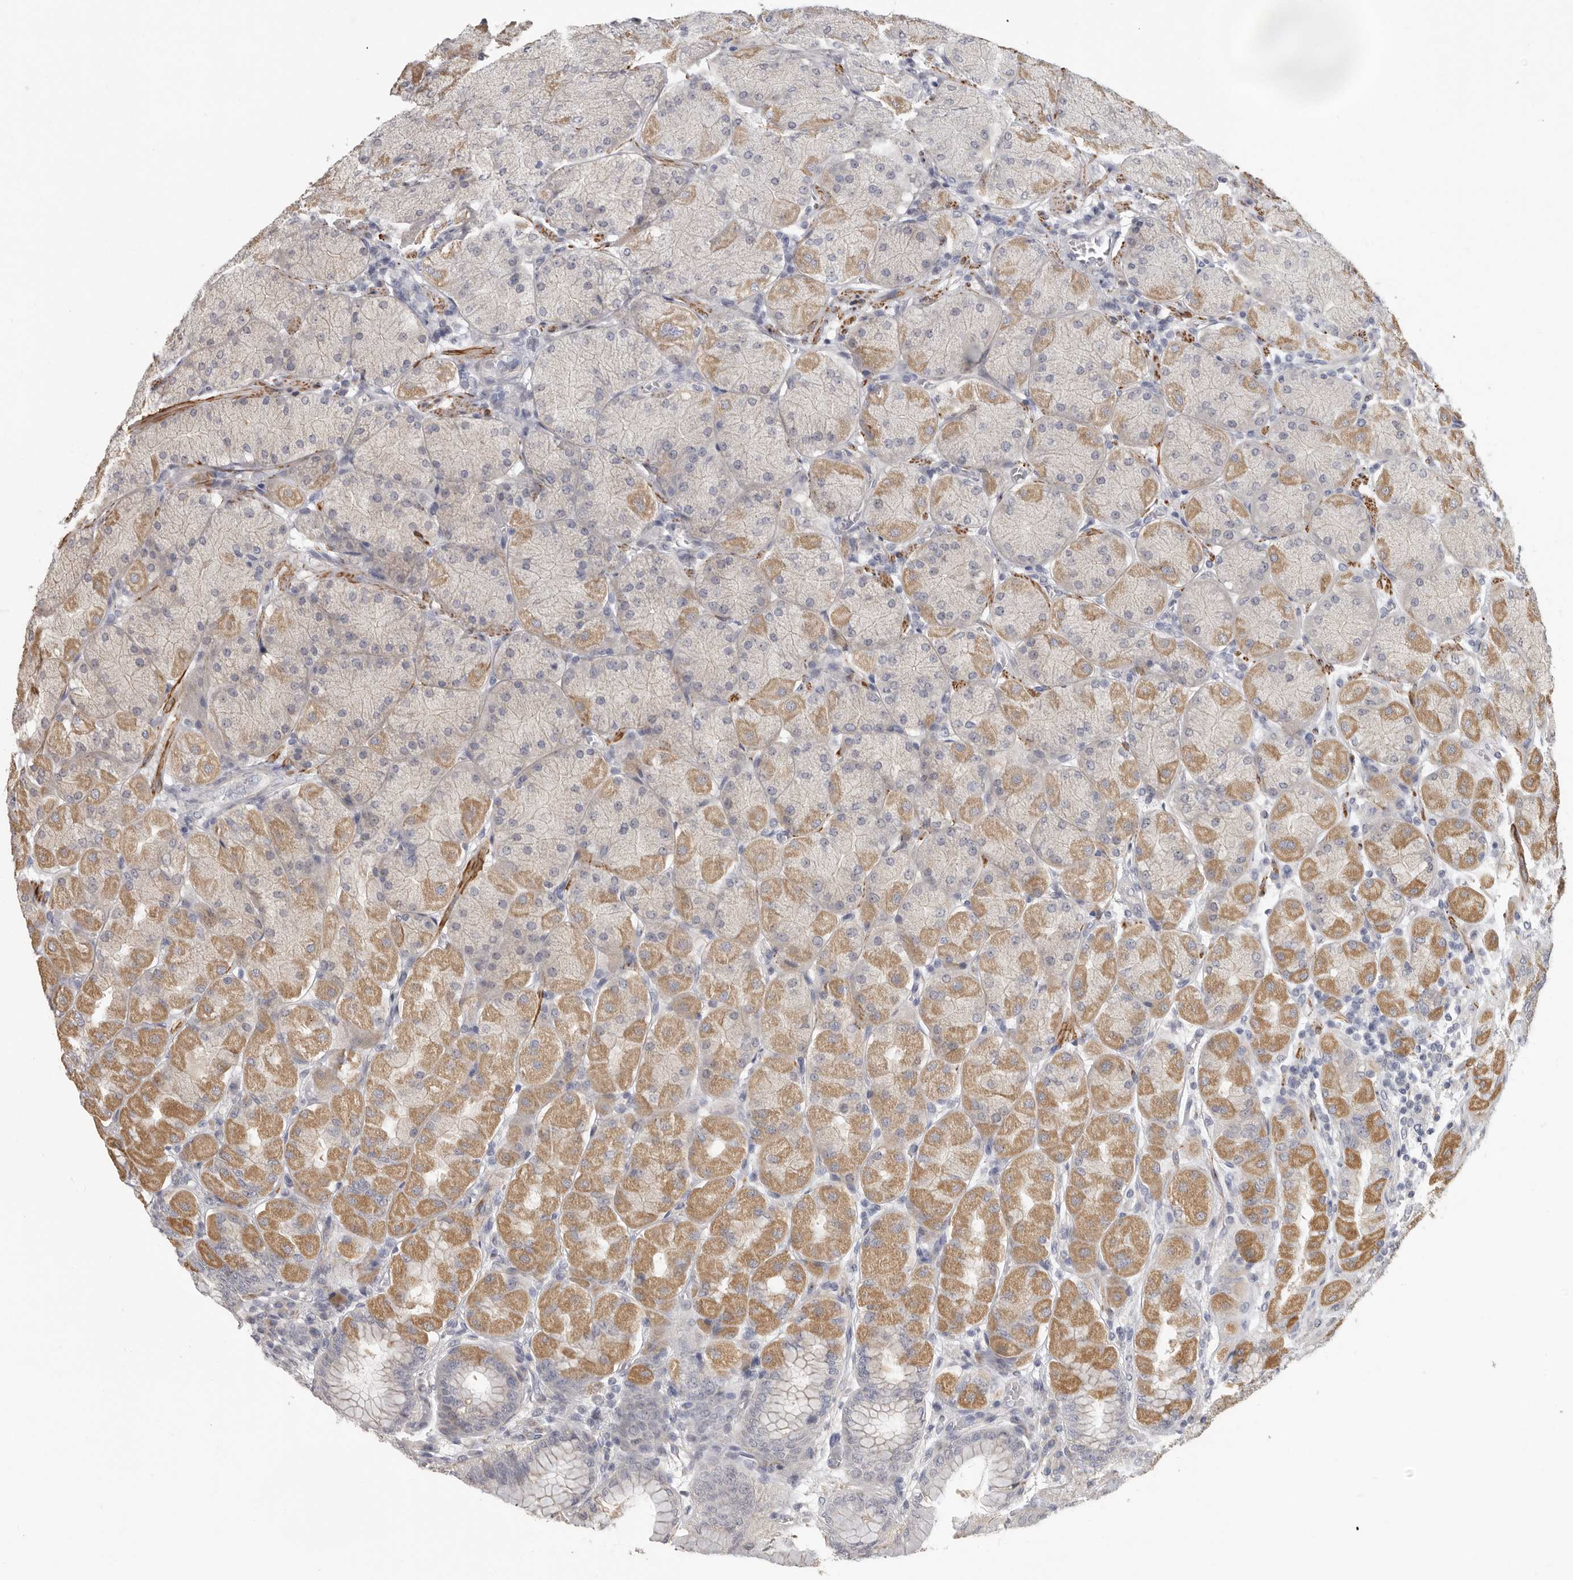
{"staining": {"intensity": "moderate", "quantity": "25%-75%", "location": "cytoplasmic/membranous"}, "tissue": "stomach", "cell_type": "Glandular cells", "image_type": "normal", "snomed": [{"axis": "morphology", "description": "Normal tissue, NOS"}, {"axis": "topography", "description": "Stomach, upper"}], "caption": "Stomach stained for a protein (brown) demonstrates moderate cytoplasmic/membranous positive staining in about 25%-75% of glandular cells.", "gene": "UNK", "patient": {"sex": "female", "age": 56}}